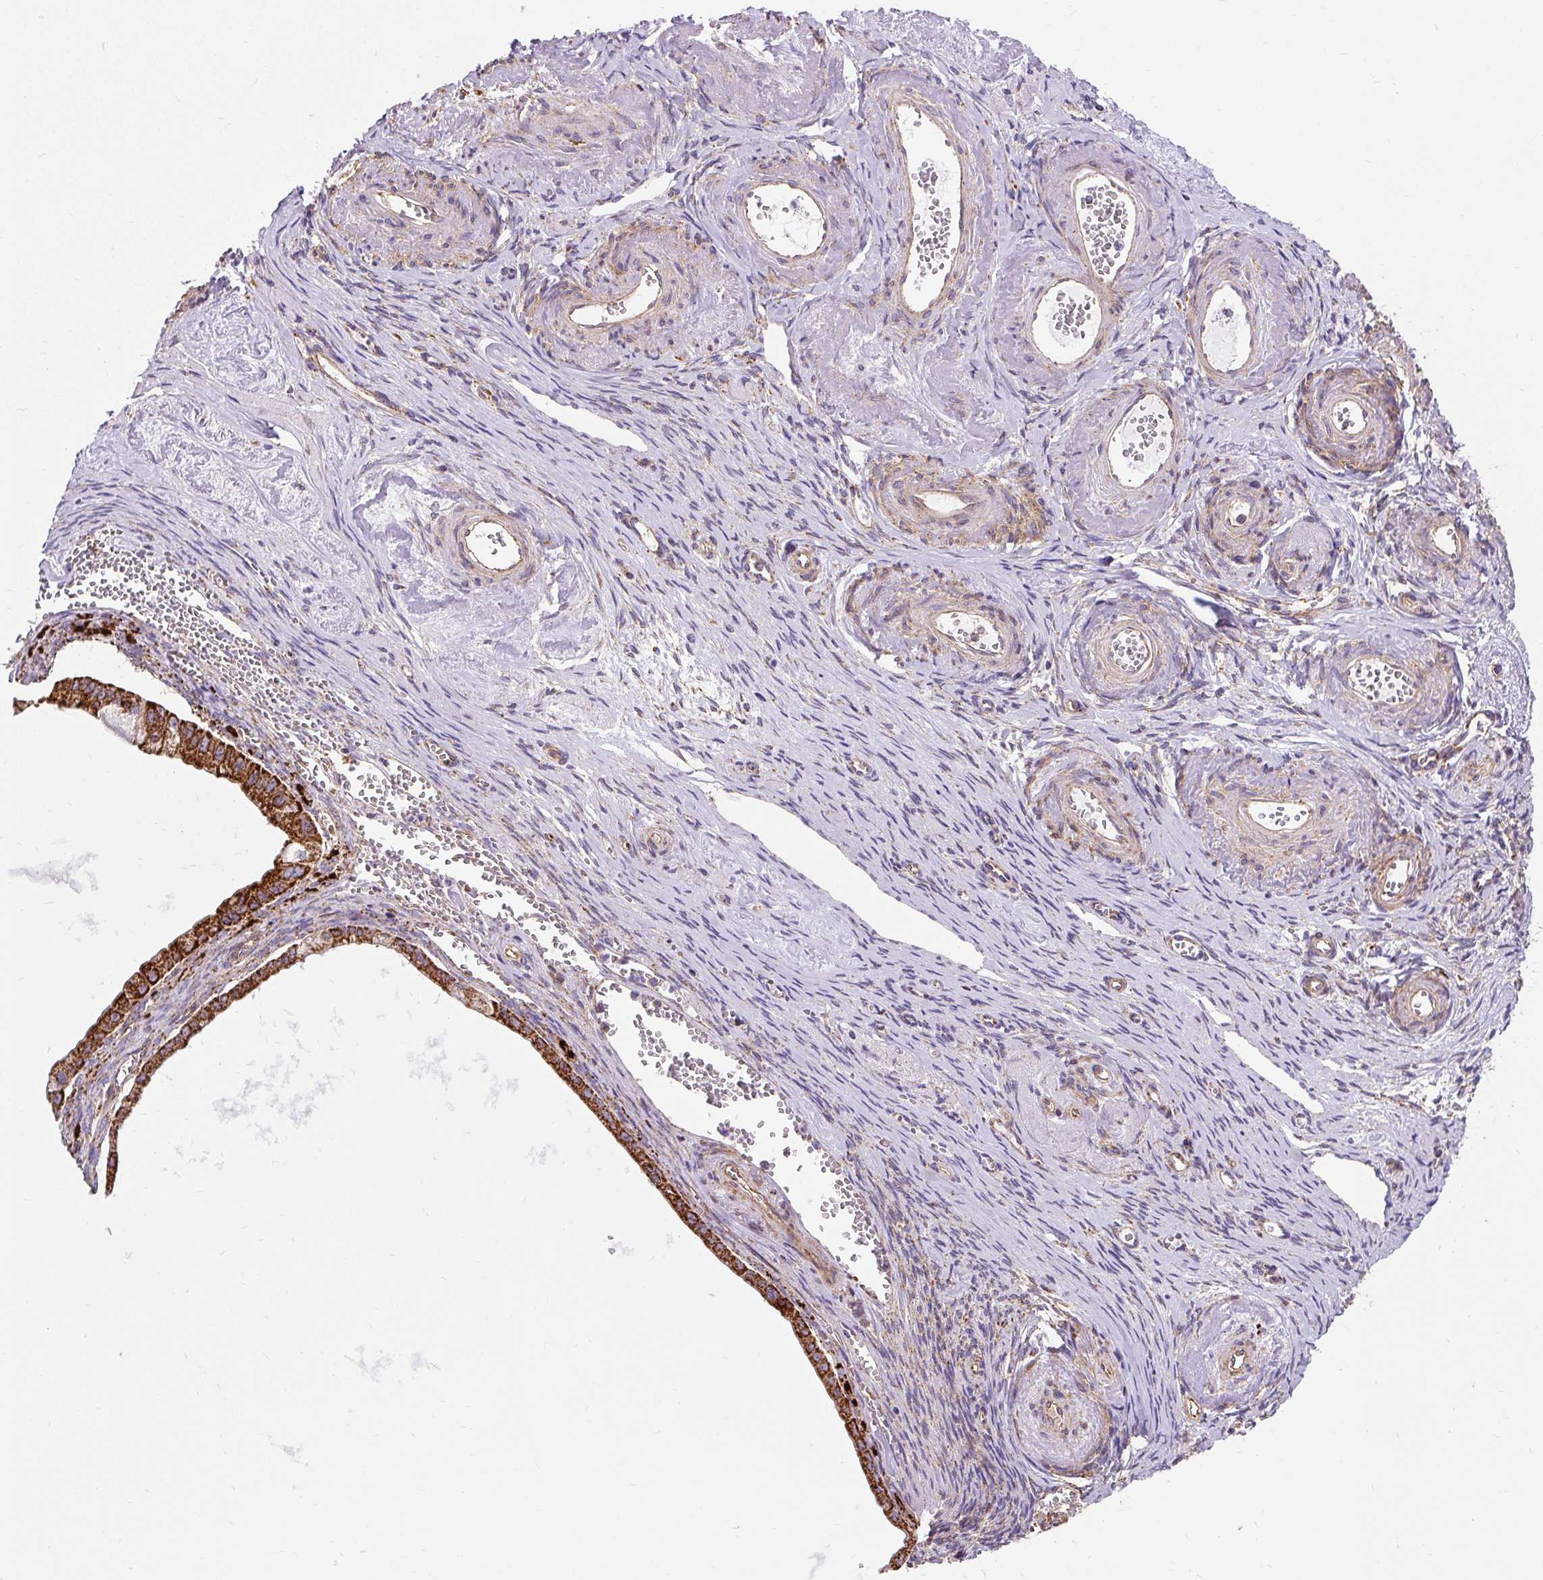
{"staining": {"intensity": "strong", "quantity": ">75%", "location": "cytoplasmic/membranous"}, "tissue": "ovarian cancer", "cell_type": "Tumor cells", "image_type": "cancer", "snomed": [{"axis": "morphology", "description": "Cystadenocarcinoma, mucinous, NOS"}, {"axis": "topography", "description": "Ovary"}], "caption": "This micrograph exhibits immunohistochemistry staining of ovarian mucinous cystadenocarcinoma, with high strong cytoplasmic/membranous positivity in about >75% of tumor cells.", "gene": "CEP290", "patient": {"sex": "female", "age": 59}}